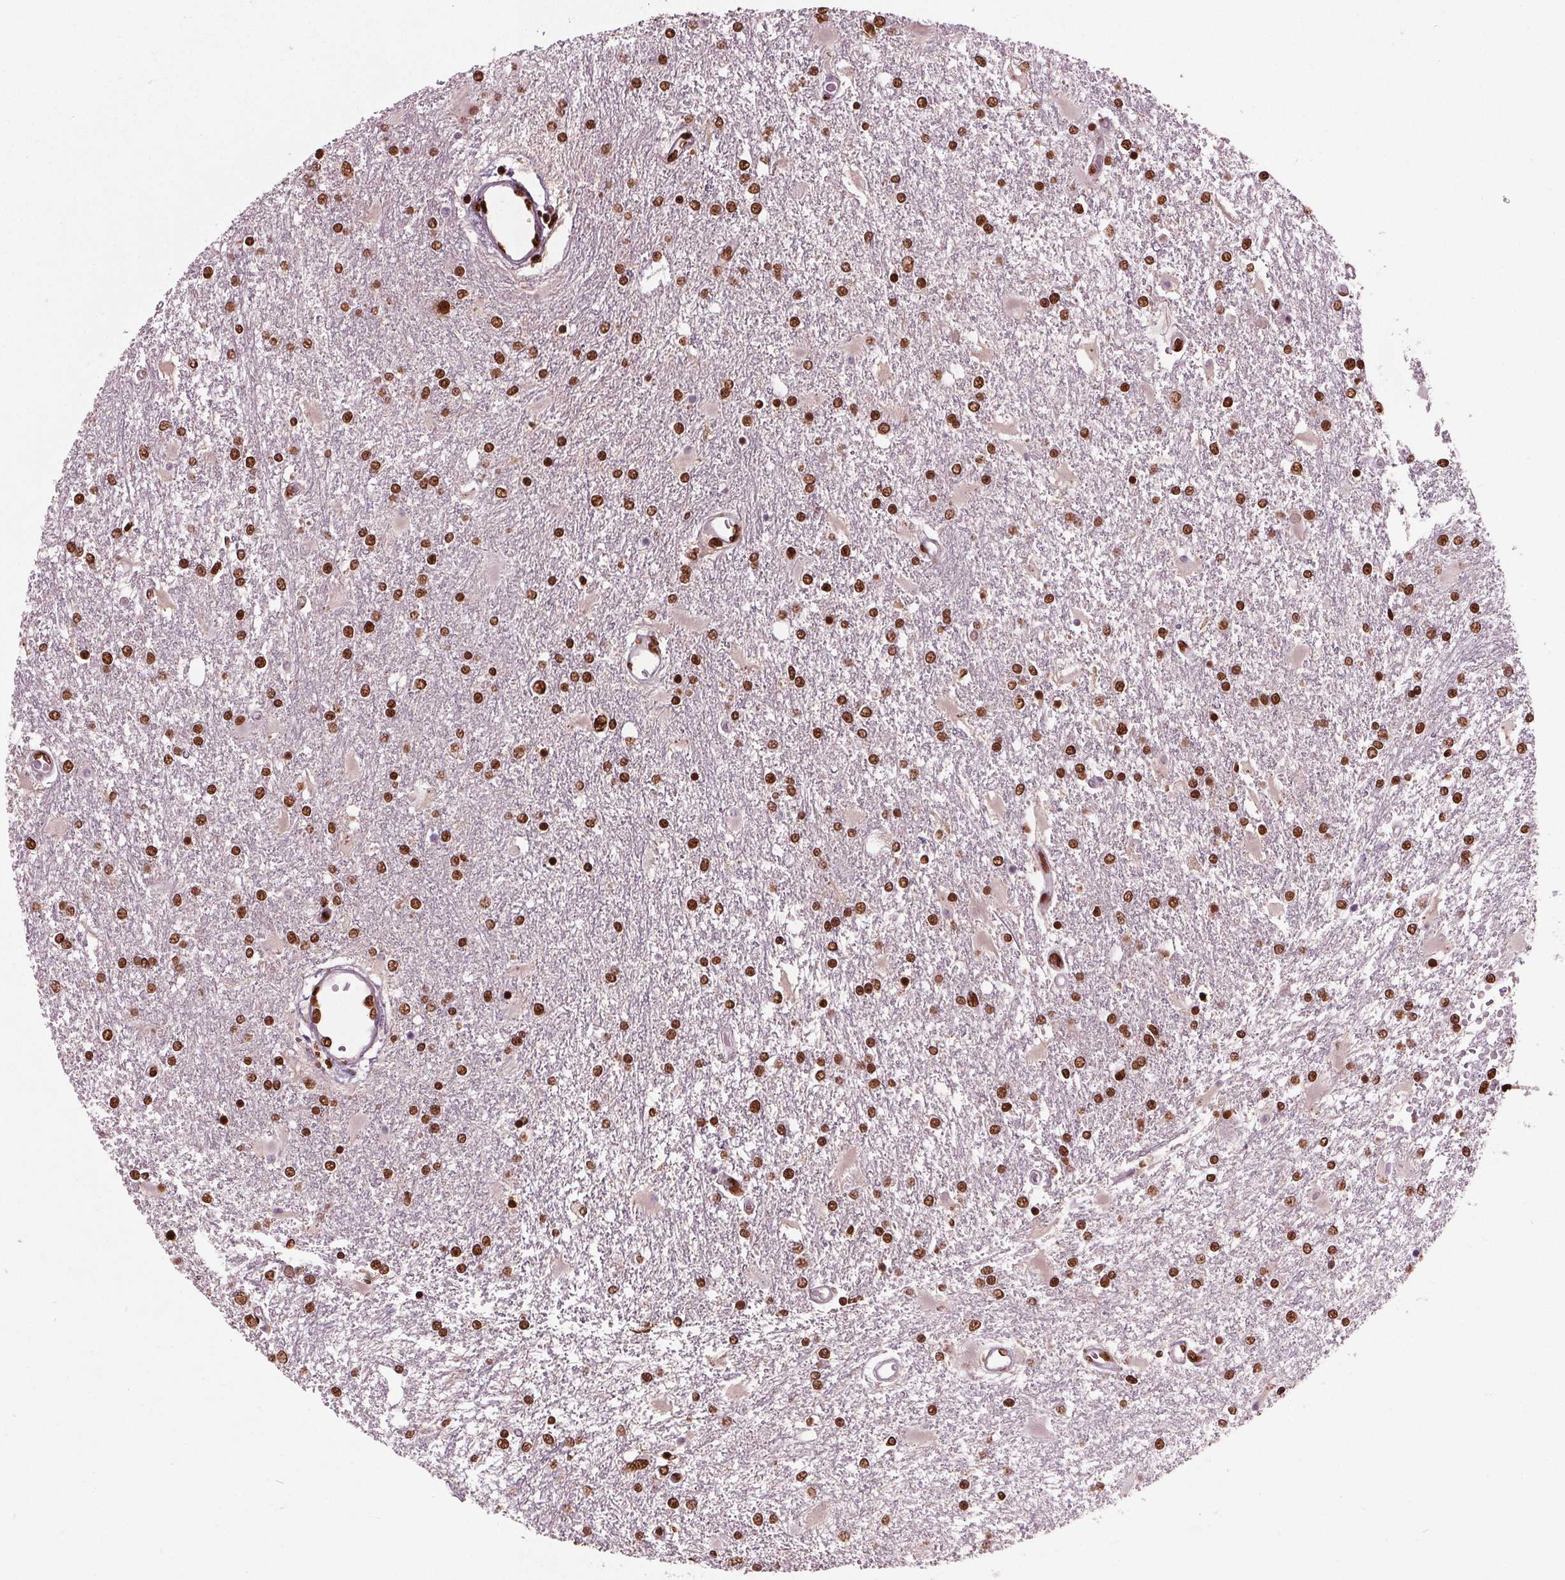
{"staining": {"intensity": "strong", "quantity": ">75%", "location": "nuclear"}, "tissue": "glioma", "cell_type": "Tumor cells", "image_type": "cancer", "snomed": [{"axis": "morphology", "description": "Glioma, malignant, High grade"}, {"axis": "topography", "description": "Cerebral cortex"}], "caption": "The immunohistochemical stain highlights strong nuclear expression in tumor cells of glioma tissue.", "gene": "BRD4", "patient": {"sex": "male", "age": 79}}